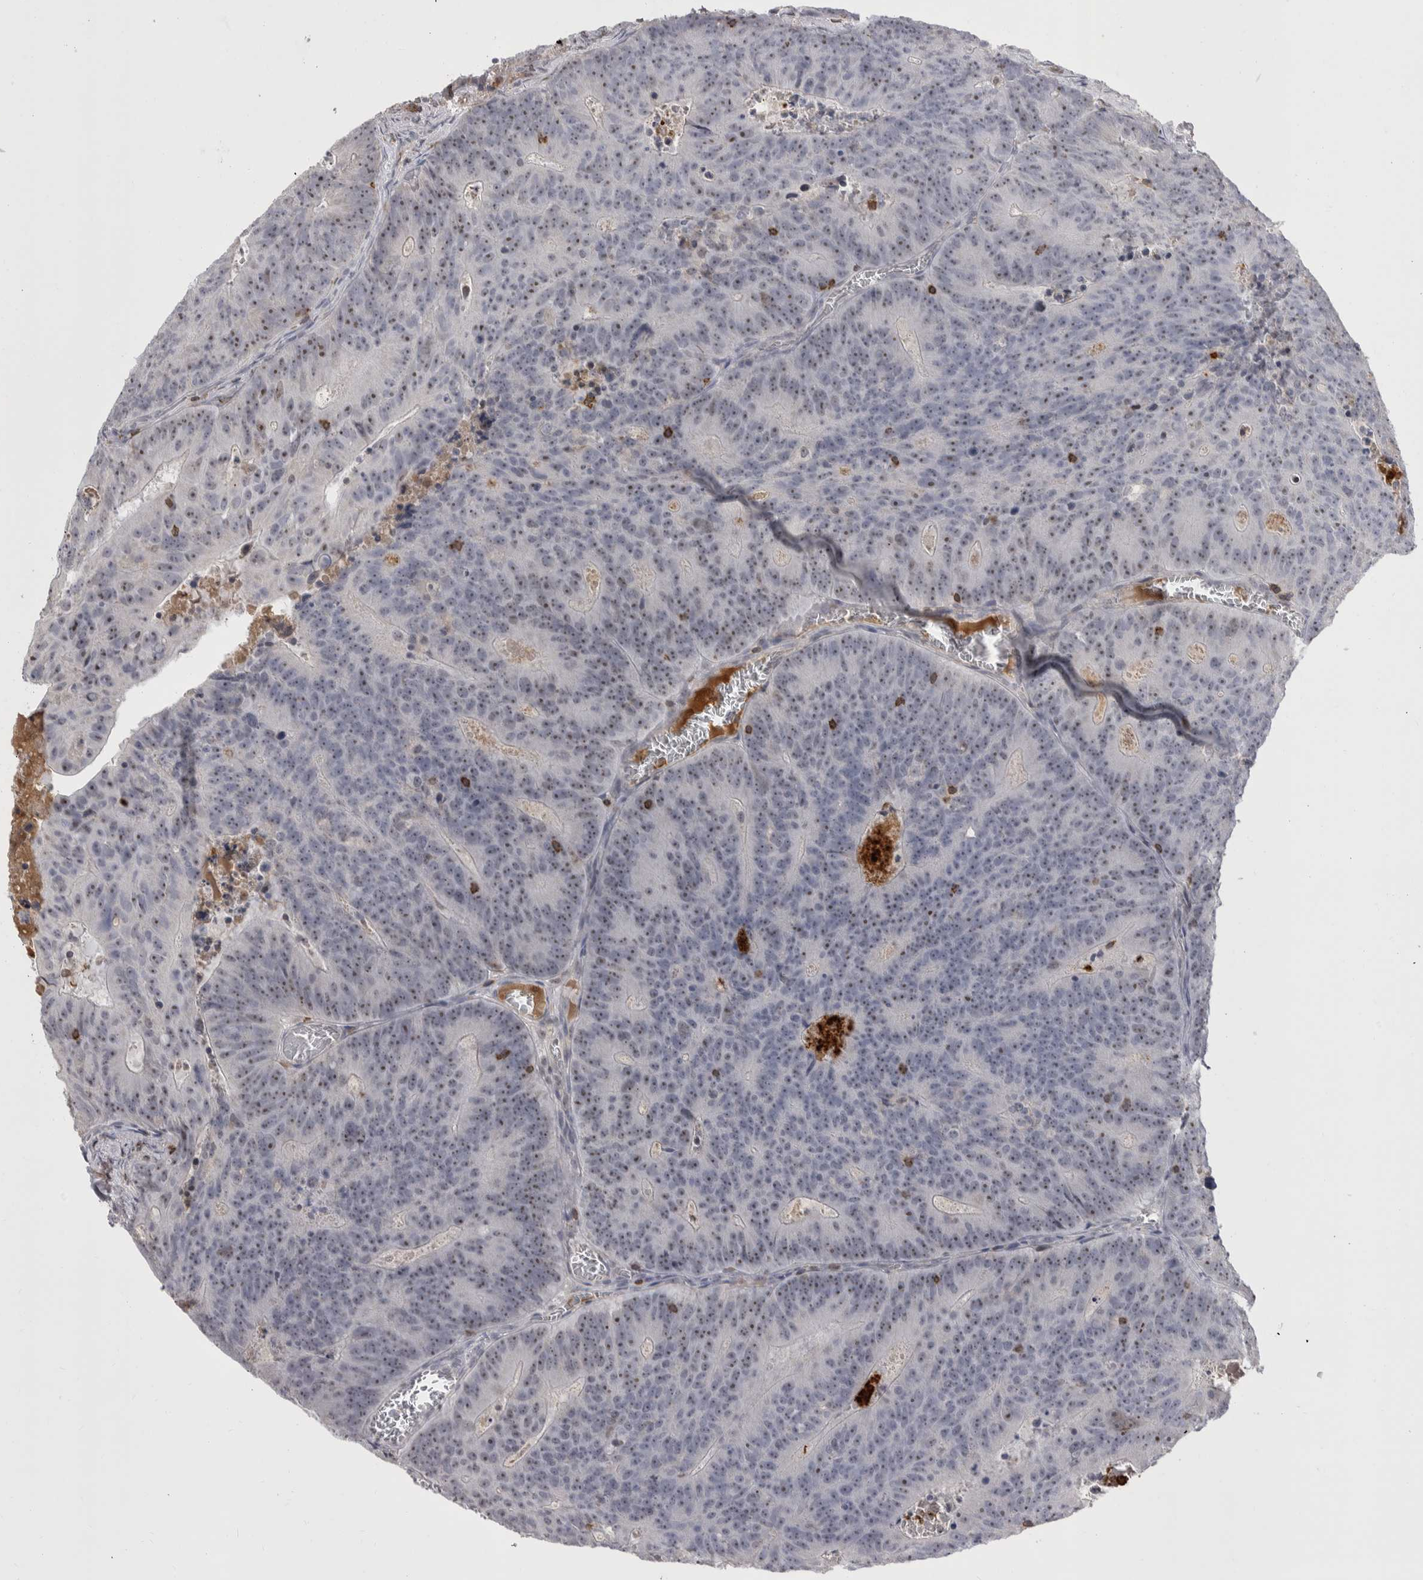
{"staining": {"intensity": "moderate", "quantity": ">75%", "location": "nuclear"}, "tissue": "colorectal cancer", "cell_type": "Tumor cells", "image_type": "cancer", "snomed": [{"axis": "morphology", "description": "Adenocarcinoma, NOS"}, {"axis": "topography", "description": "Colon"}], "caption": "Moderate nuclear staining for a protein is appreciated in approximately >75% of tumor cells of colorectal cancer using IHC.", "gene": "CEP295NL", "patient": {"sex": "male", "age": 87}}